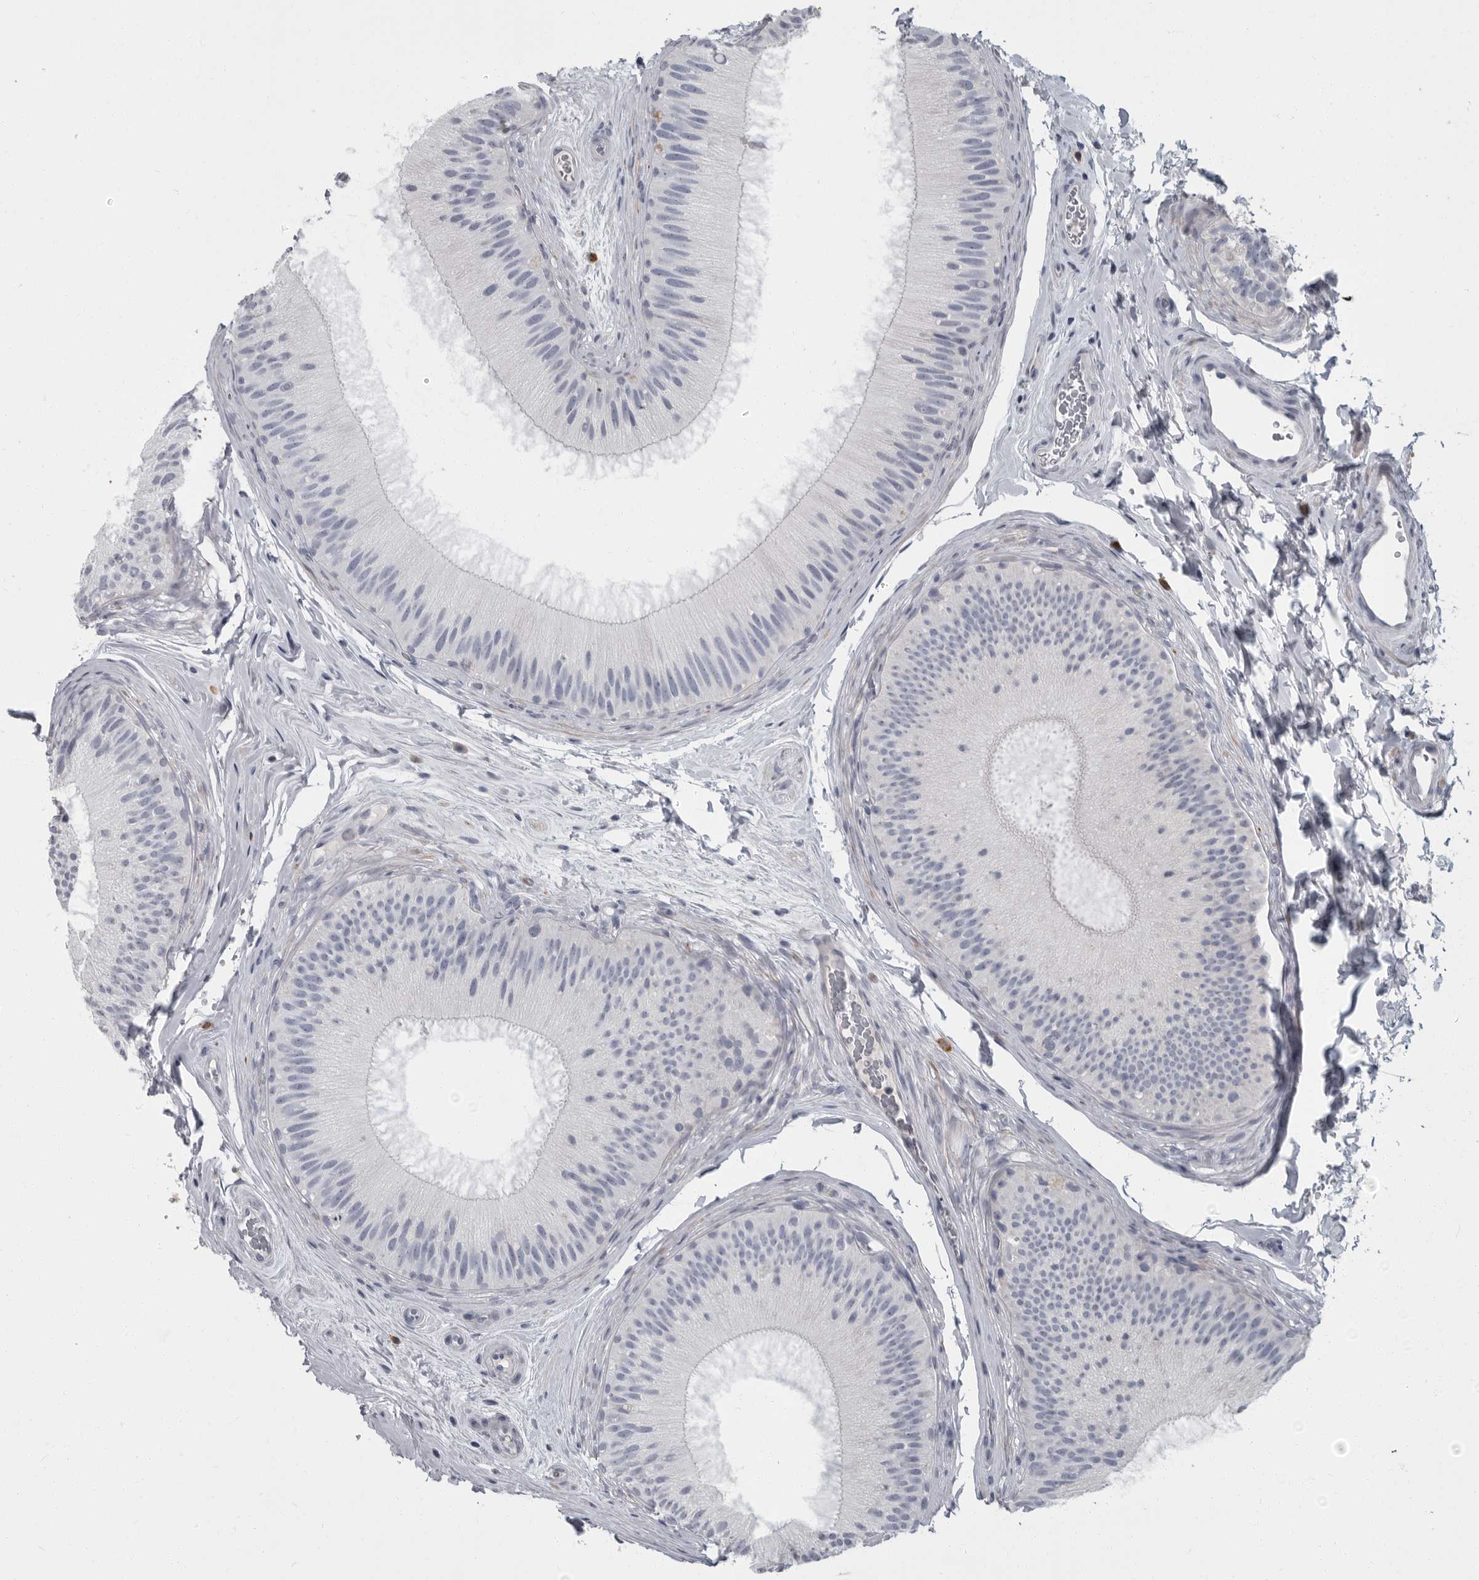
{"staining": {"intensity": "negative", "quantity": "none", "location": "none"}, "tissue": "epididymis", "cell_type": "Glandular cells", "image_type": "normal", "snomed": [{"axis": "morphology", "description": "Normal tissue, NOS"}, {"axis": "topography", "description": "Epididymis"}], "caption": "This is a image of immunohistochemistry (IHC) staining of benign epididymis, which shows no positivity in glandular cells.", "gene": "SLC25A39", "patient": {"sex": "male", "age": 45}}